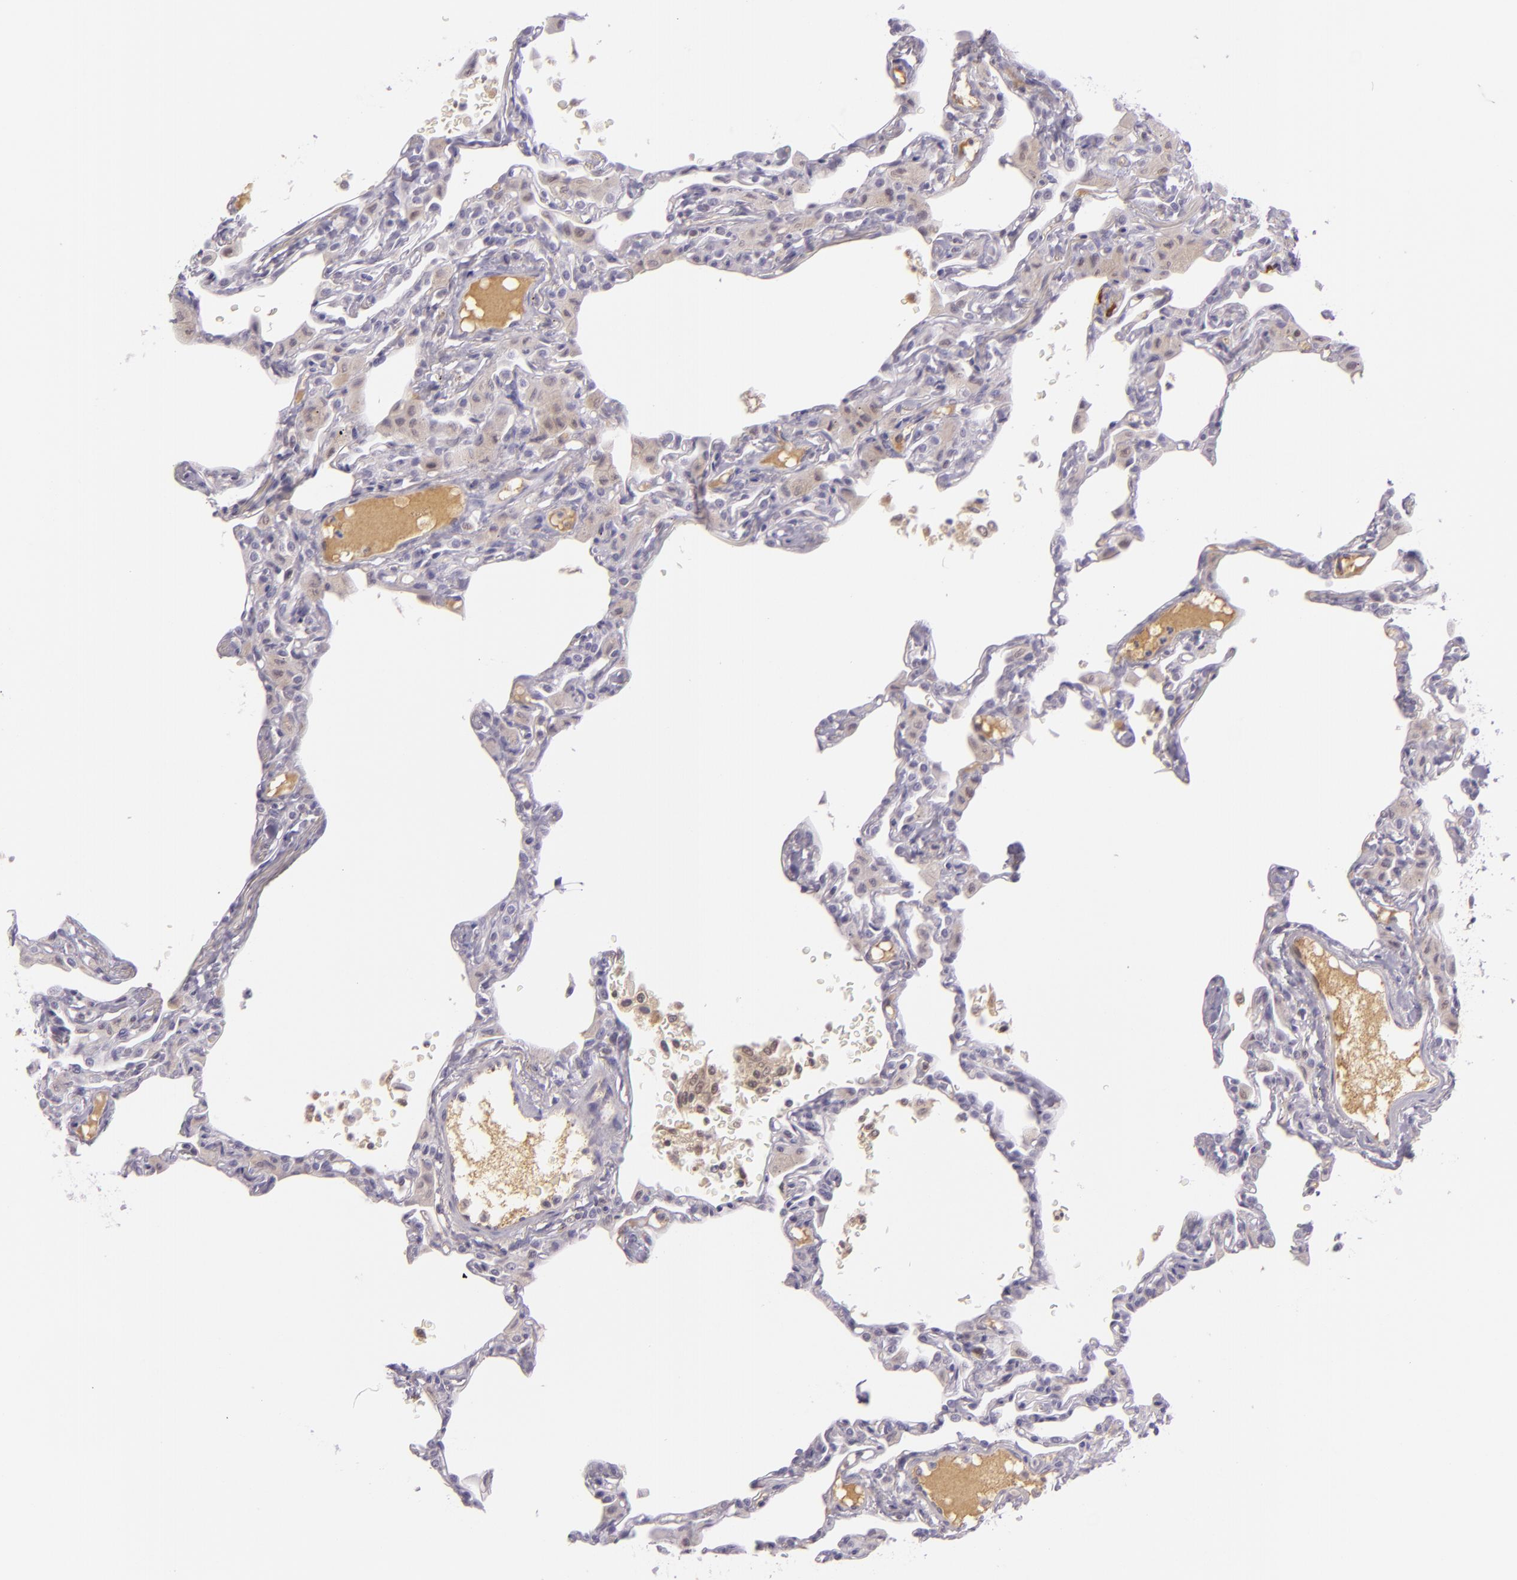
{"staining": {"intensity": "negative", "quantity": "none", "location": "none"}, "tissue": "lung", "cell_type": "Alveolar cells", "image_type": "normal", "snomed": [{"axis": "morphology", "description": "Normal tissue, NOS"}, {"axis": "topography", "description": "Lung"}], "caption": "DAB (3,3'-diaminobenzidine) immunohistochemical staining of benign lung shows no significant expression in alveolar cells.", "gene": "CHEK2", "patient": {"sex": "female", "age": 49}}